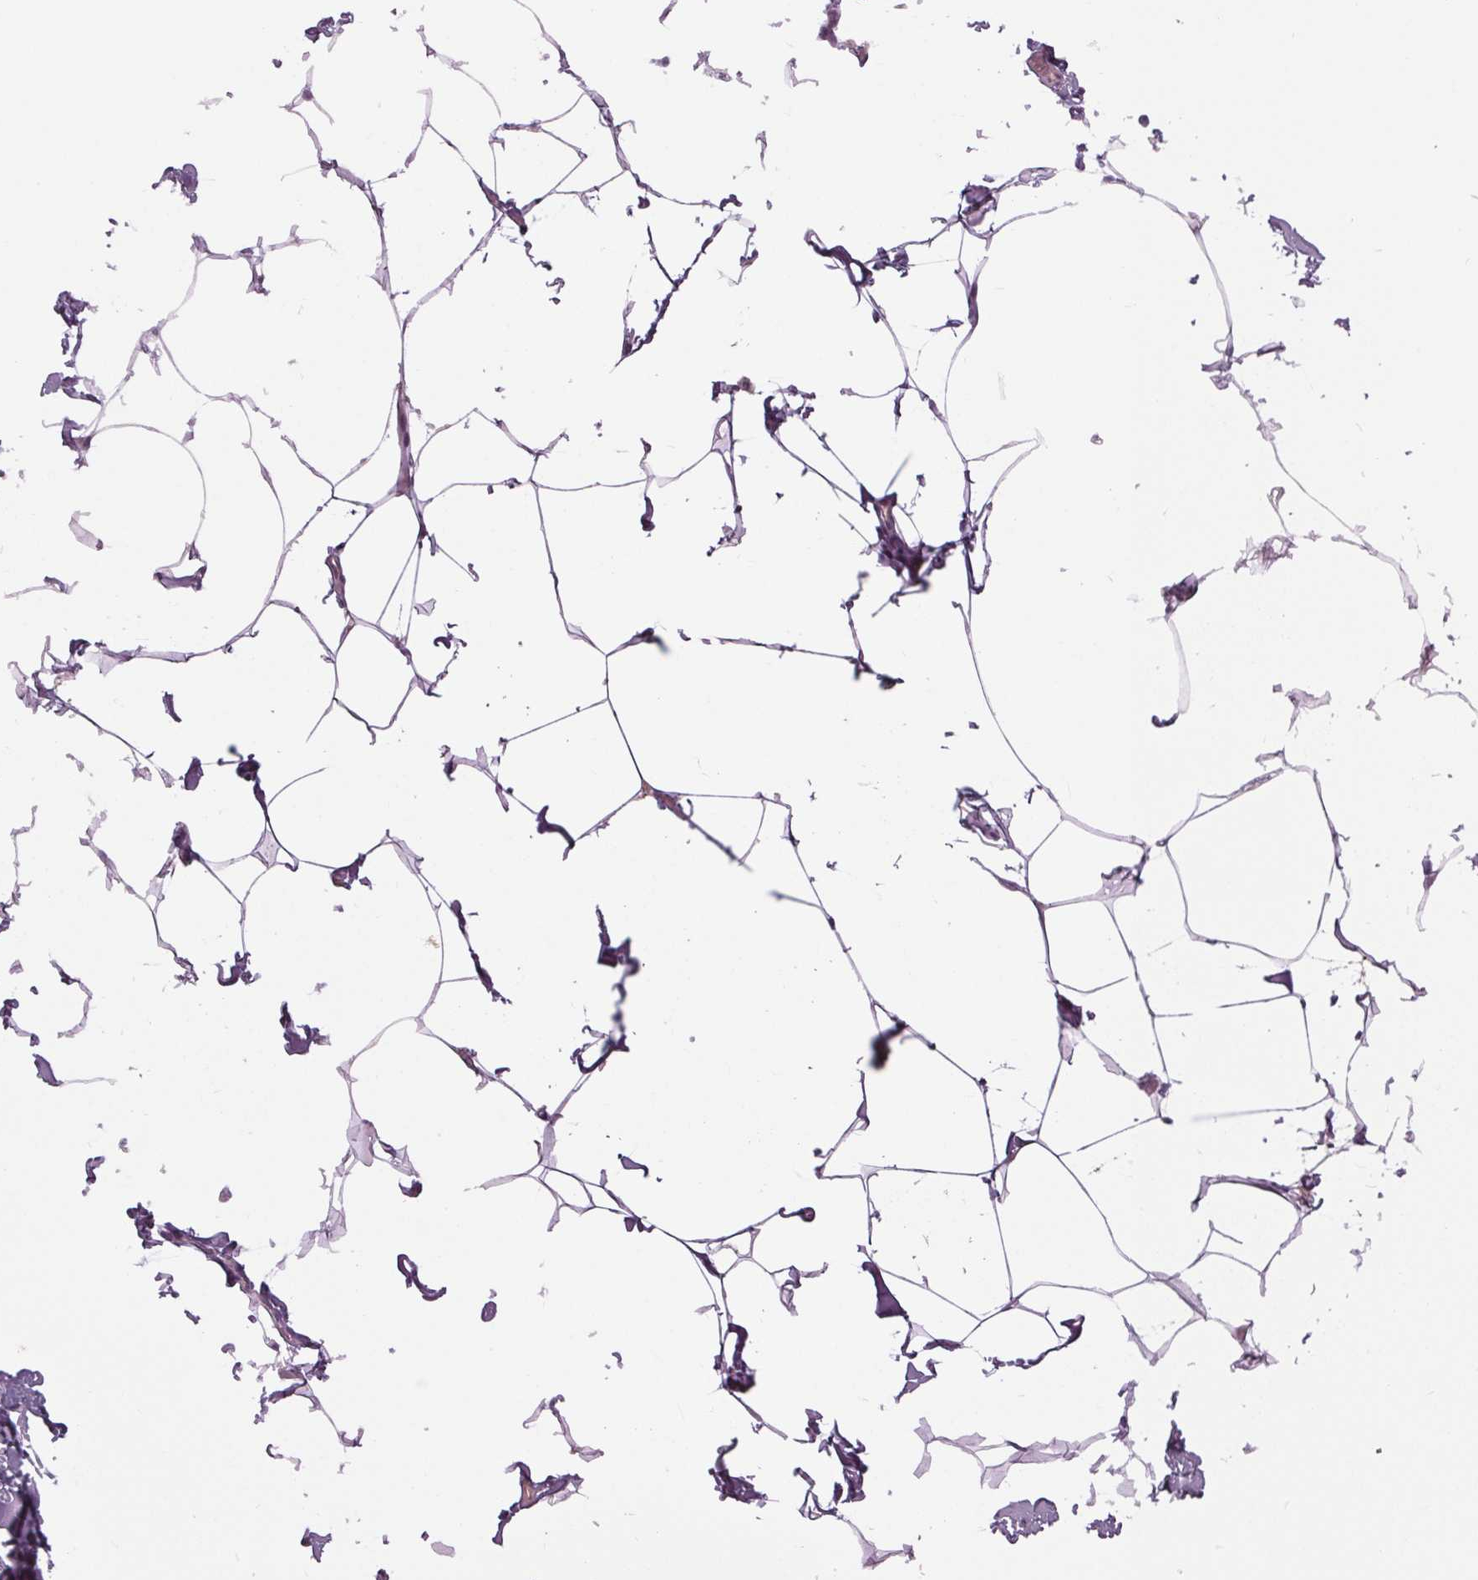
{"staining": {"intensity": "weak", "quantity": "25%-75%", "location": "cytoplasmic/membranous"}, "tissue": "breast", "cell_type": "Adipocytes", "image_type": "normal", "snomed": [{"axis": "morphology", "description": "Normal tissue, NOS"}, {"axis": "topography", "description": "Breast"}], "caption": "A histopathology image showing weak cytoplasmic/membranous expression in approximately 25%-75% of adipocytes in benign breast, as visualized by brown immunohistochemical staining.", "gene": "CYP3A43", "patient": {"sex": "female", "age": 32}}